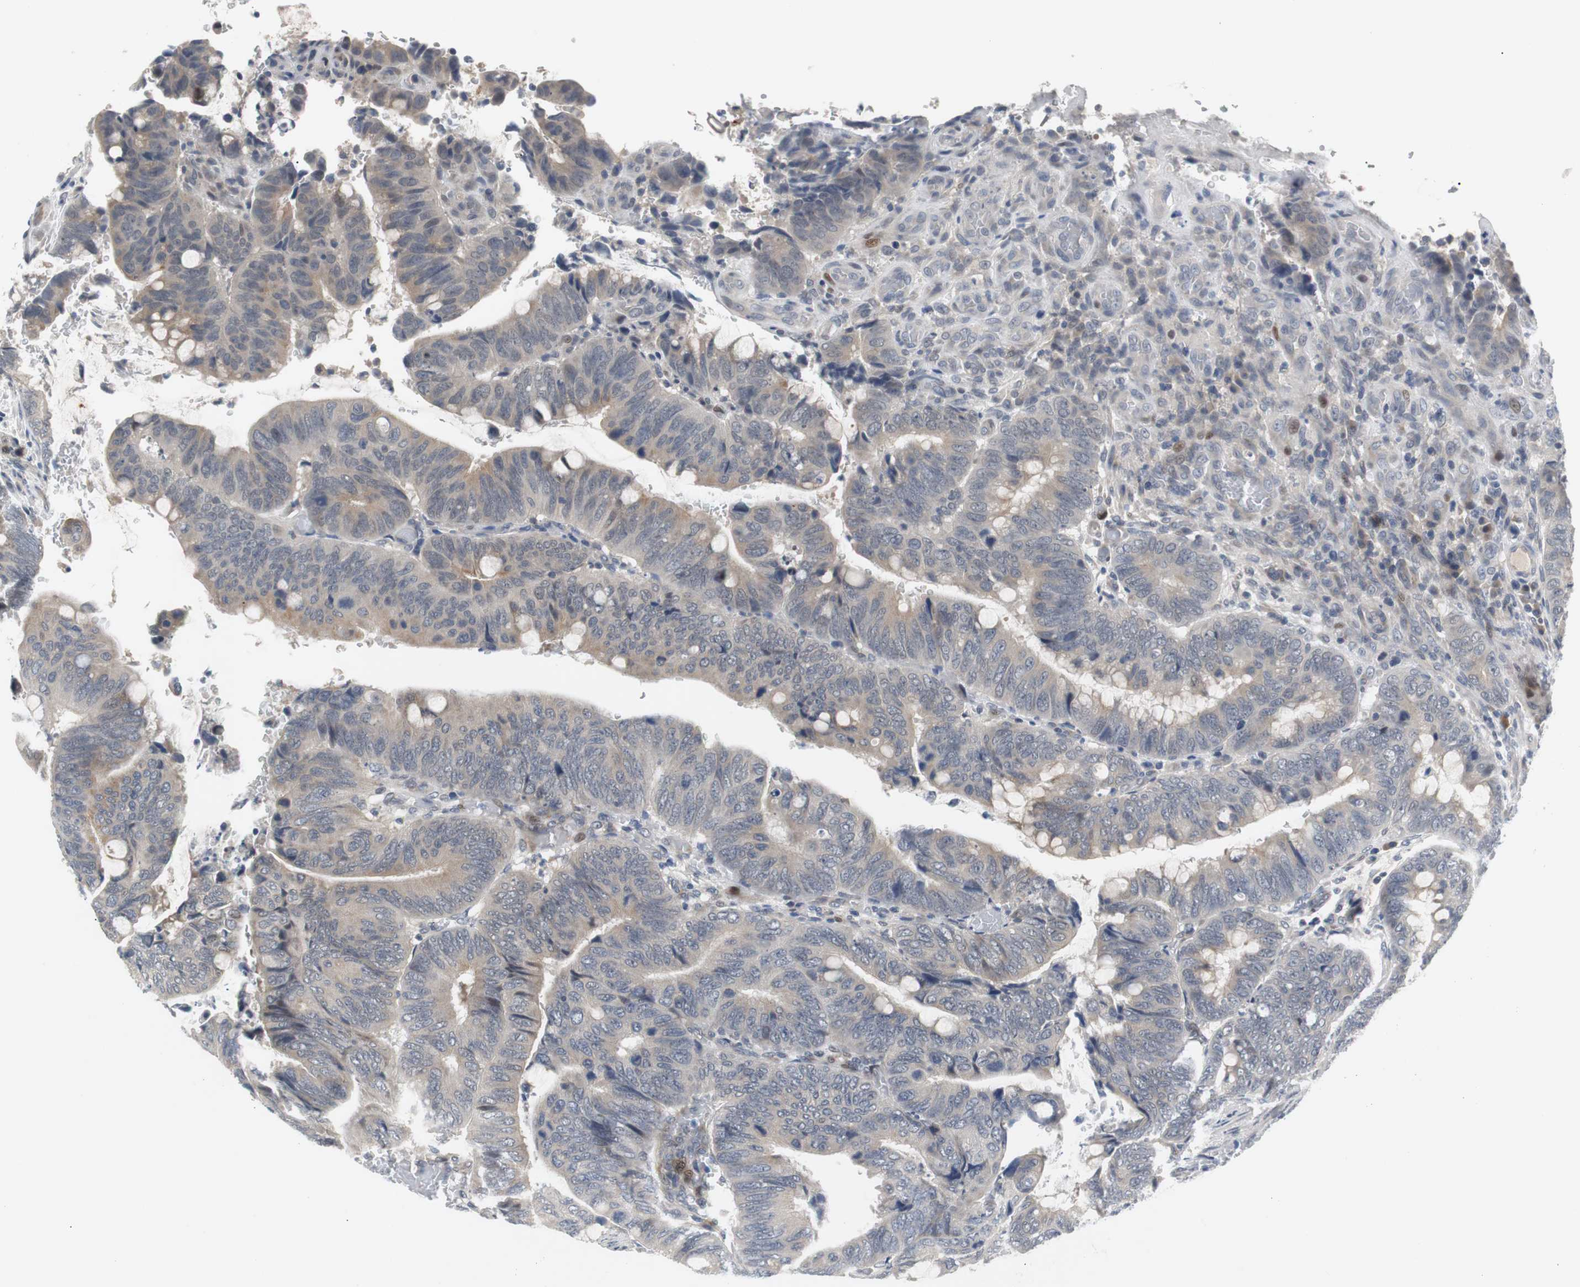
{"staining": {"intensity": "weak", "quantity": "25%-75%", "location": "cytoplasmic/membranous"}, "tissue": "colorectal cancer", "cell_type": "Tumor cells", "image_type": "cancer", "snomed": [{"axis": "morphology", "description": "Normal tissue, NOS"}, {"axis": "morphology", "description": "Adenocarcinoma, NOS"}, {"axis": "topography", "description": "Rectum"}, {"axis": "topography", "description": "Peripheral nerve tissue"}], "caption": "A photomicrograph showing weak cytoplasmic/membranous expression in approximately 25%-75% of tumor cells in colorectal cancer, as visualized by brown immunohistochemical staining.", "gene": "MAP2K4", "patient": {"sex": "male", "age": 92}}